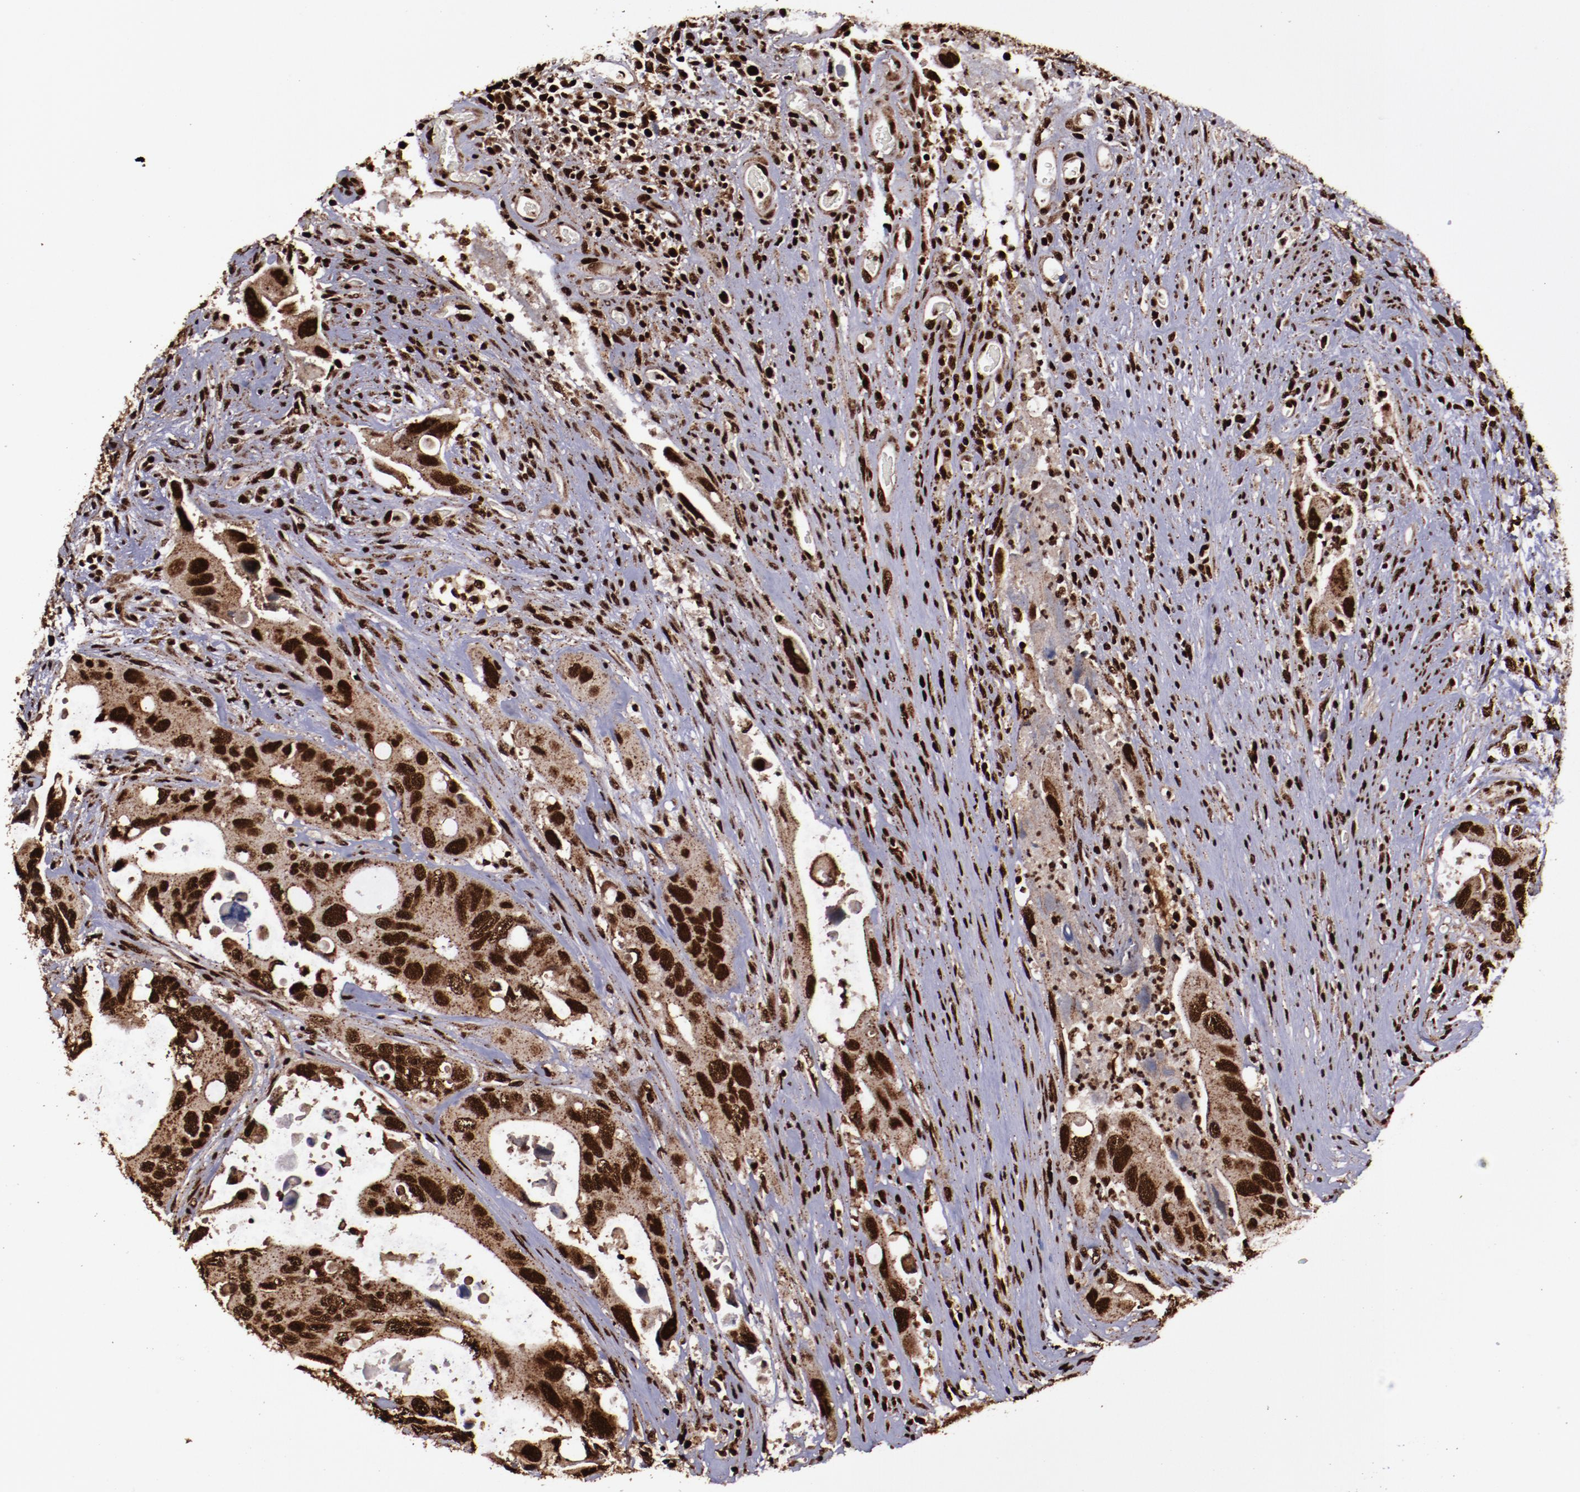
{"staining": {"intensity": "strong", "quantity": ">75%", "location": "cytoplasmic/membranous,nuclear"}, "tissue": "colorectal cancer", "cell_type": "Tumor cells", "image_type": "cancer", "snomed": [{"axis": "morphology", "description": "Adenocarcinoma, NOS"}, {"axis": "topography", "description": "Rectum"}], "caption": "Immunohistochemistry (IHC) (DAB (3,3'-diaminobenzidine)) staining of human adenocarcinoma (colorectal) reveals strong cytoplasmic/membranous and nuclear protein positivity in about >75% of tumor cells.", "gene": "SNW1", "patient": {"sex": "male", "age": 70}}